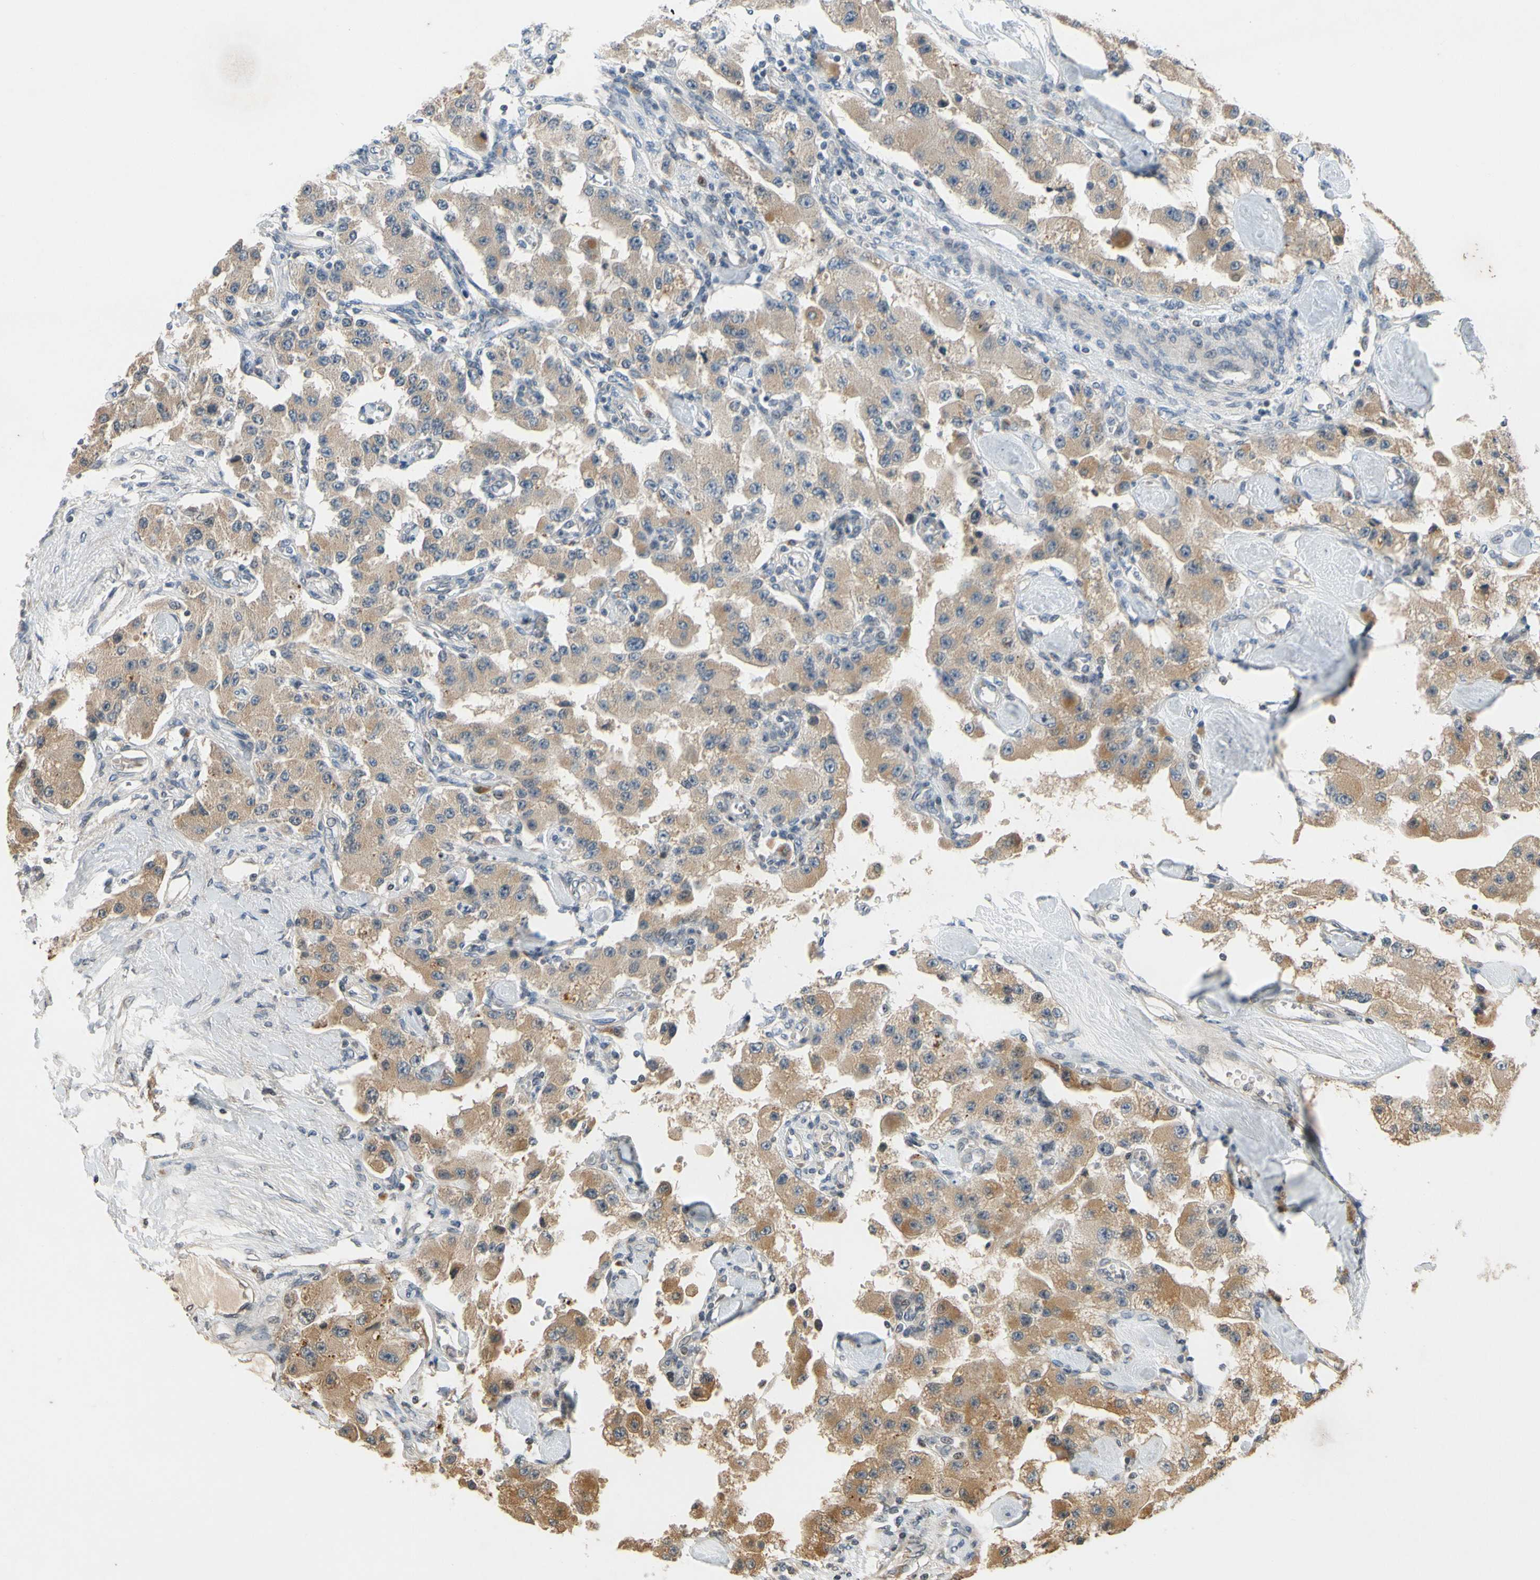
{"staining": {"intensity": "moderate", "quantity": ">75%", "location": "cytoplasmic/membranous"}, "tissue": "carcinoid", "cell_type": "Tumor cells", "image_type": "cancer", "snomed": [{"axis": "morphology", "description": "Carcinoid, malignant, NOS"}, {"axis": "topography", "description": "Pancreas"}], "caption": "Immunohistochemical staining of human malignant carcinoid shows medium levels of moderate cytoplasmic/membranous protein expression in about >75% of tumor cells. Ihc stains the protein of interest in brown and the nuclei are stained blue.", "gene": "ATP2C1", "patient": {"sex": "male", "age": 41}}